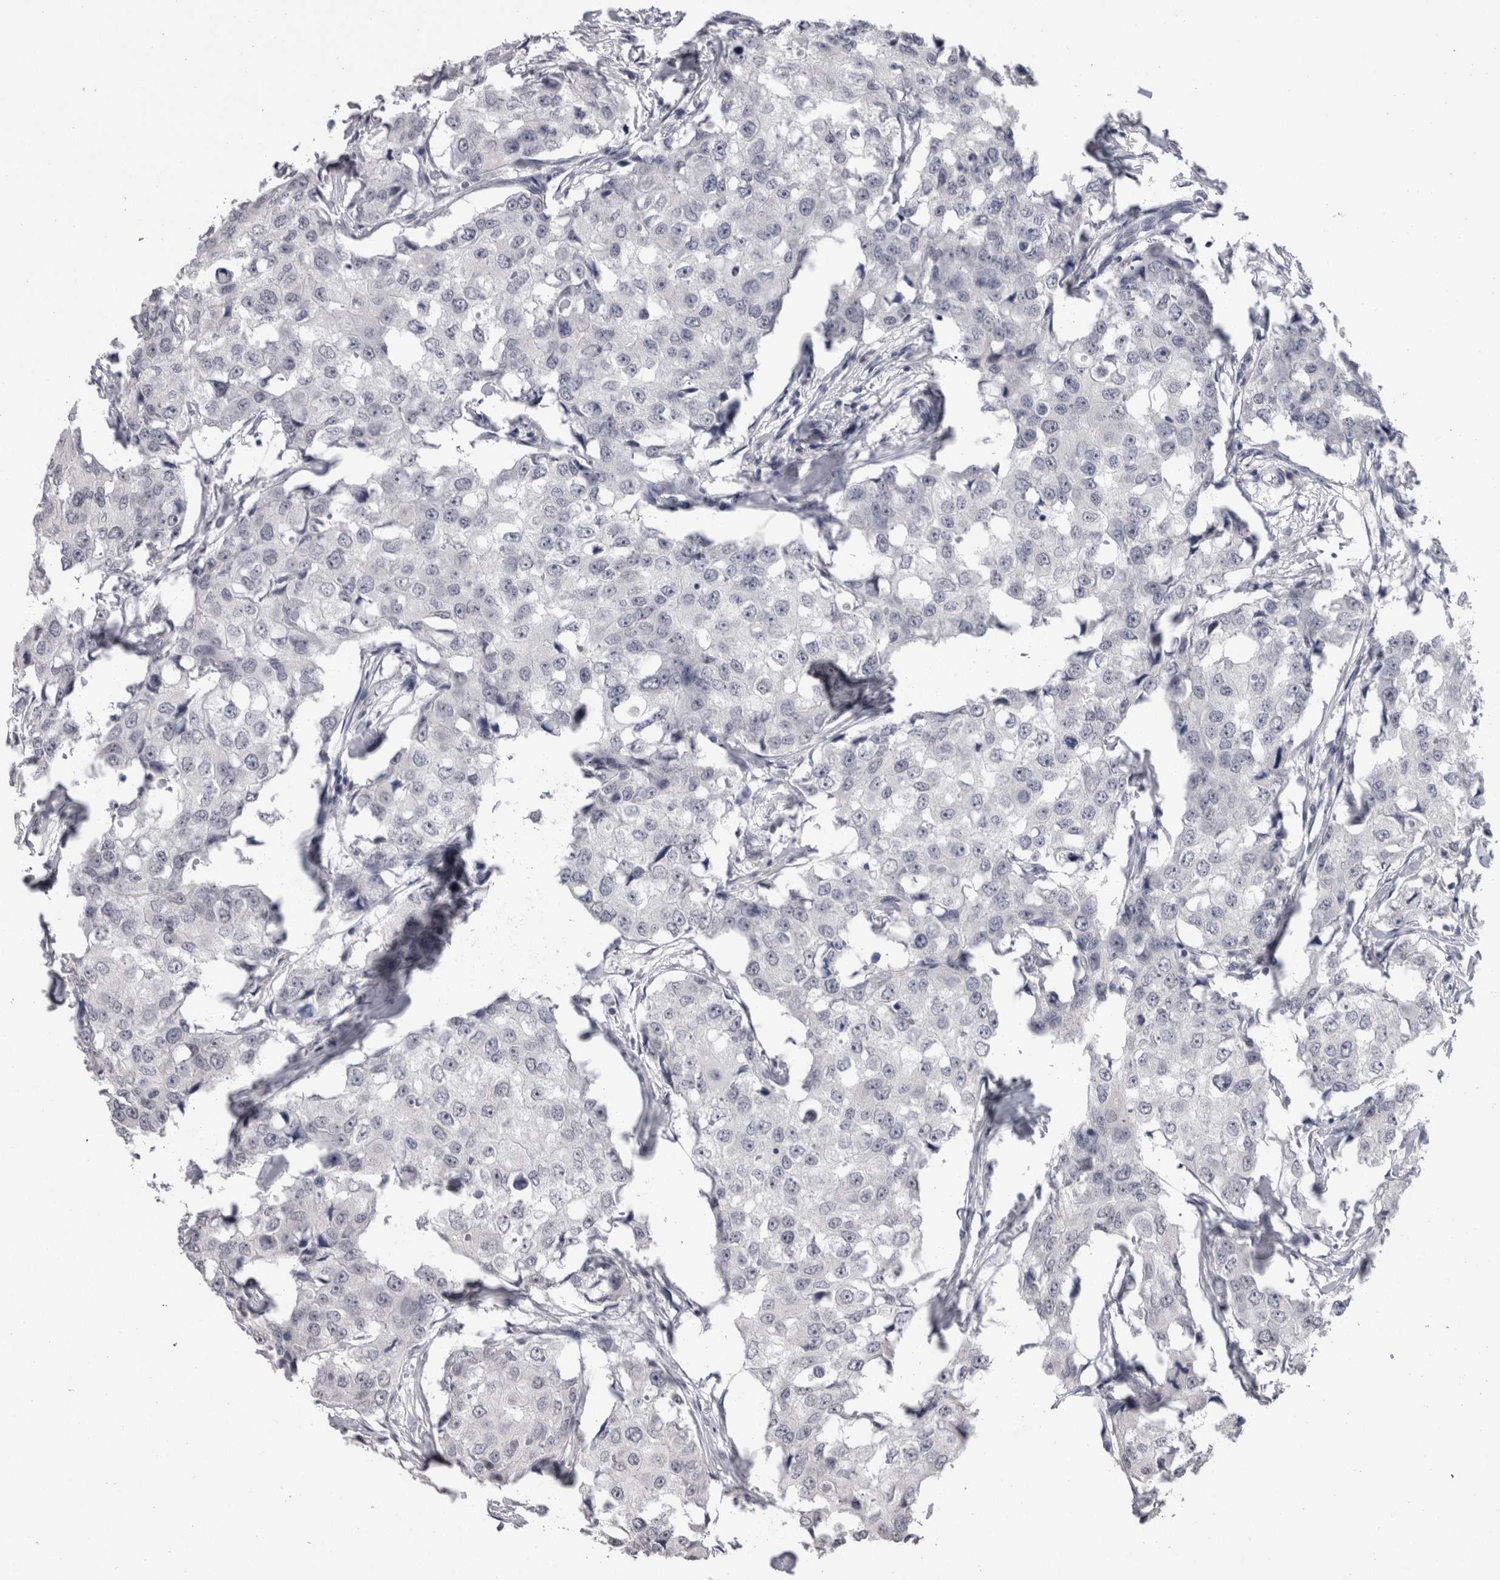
{"staining": {"intensity": "weak", "quantity": "<25%", "location": "nuclear"}, "tissue": "breast cancer", "cell_type": "Tumor cells", "image_type": "cancer", "snomed": [{"axis": "morphology", "description": "Duct carcinoma"}, {"axis": "topography", "description": "Breast"}], "caption": "Immunohistochemistry (IHC) photomicrograph of human breast cancer stained for a protein (brown), which exhibits no staining in tumor cells. (DAB (3,3'-diaminobenzidine) IHC, high magnification).", "gene": "DDX17", "patient": {"sex": "female", "age": 27}}